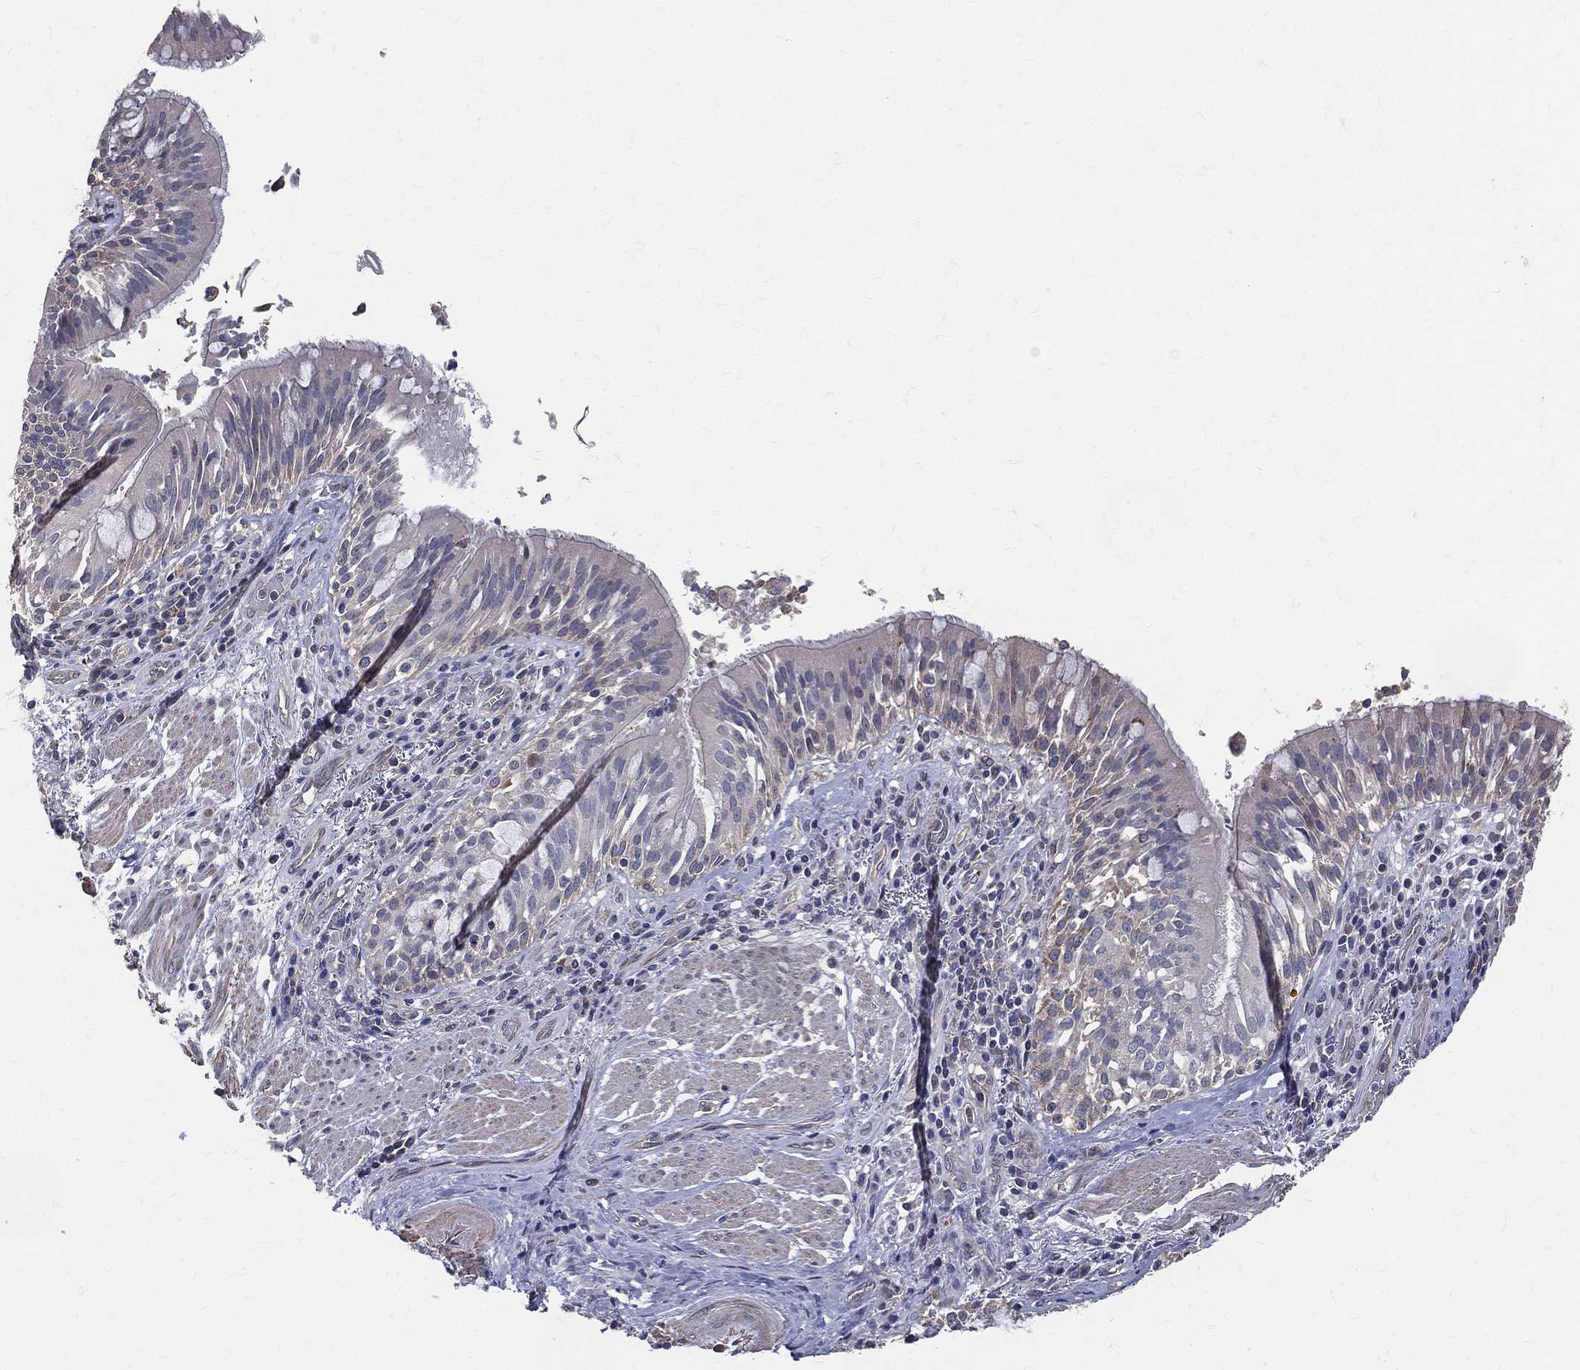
{"staining": {"intensity": "weak", "quantity": "<25%", "location": "cytoplasmic/membranous"}, "tissue": "bronchus", "cell_type": "Respiratory epithelial cells", "image_type": "normal", "snomed": [{"axis": "morphology", "description": "Normal tissue, NOS"}, {"axis": "morphology", "description": "Squamous cell carcinoma, NOS"}, {"axis": "topography", "description": "Bronchus"}, {"axis": "topography", "description": "Lung"}], "caption": "High magnification brightfield microscopy of benign bronchus stained with DAB (3,3'-diaminobenzidine) (brown) and counterstained with hematoxylin (blue): respiratory epithelial cells show no significant staining.", "gene": "SERPINB2", "patient": {"sex": "male", "age": 64}}